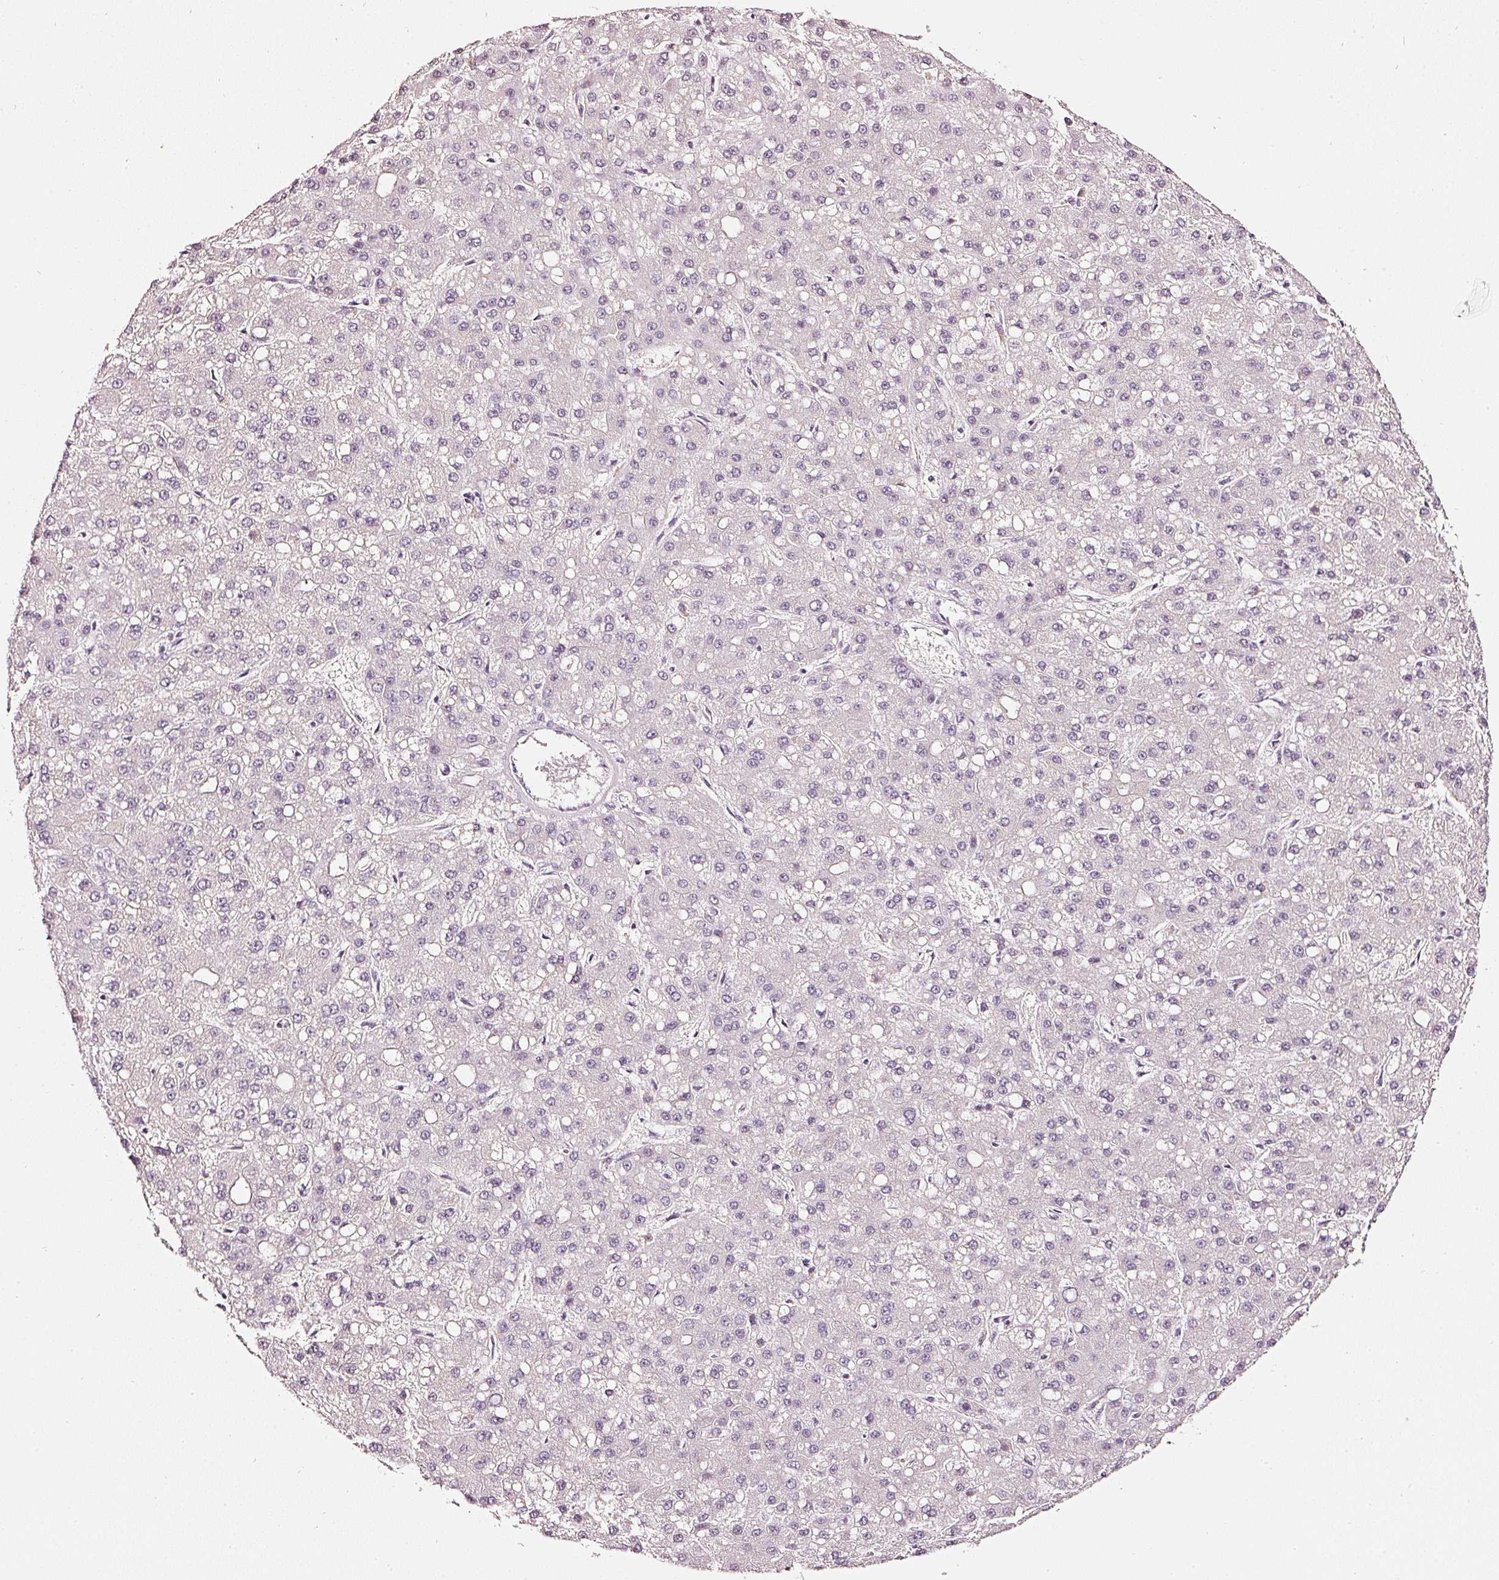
{"staining": {"intensity": "negative", "quantity": "none", "location": "none"}, "tissue": "liver cancer", "cell_type": "Tumor cells", "image_type": "cancer", "snomed": [{"axis": "morphology", "description": "Carcinoma, Hepatocellular, NOS"}, {"axis": "topography", "description": "Liver"}], "caption": "Tumor cells show no significant staining in liver cancer (hepatocellular carcinoma).", "gene": "CNP", "patient": {"sex": "male", "age": 67}}